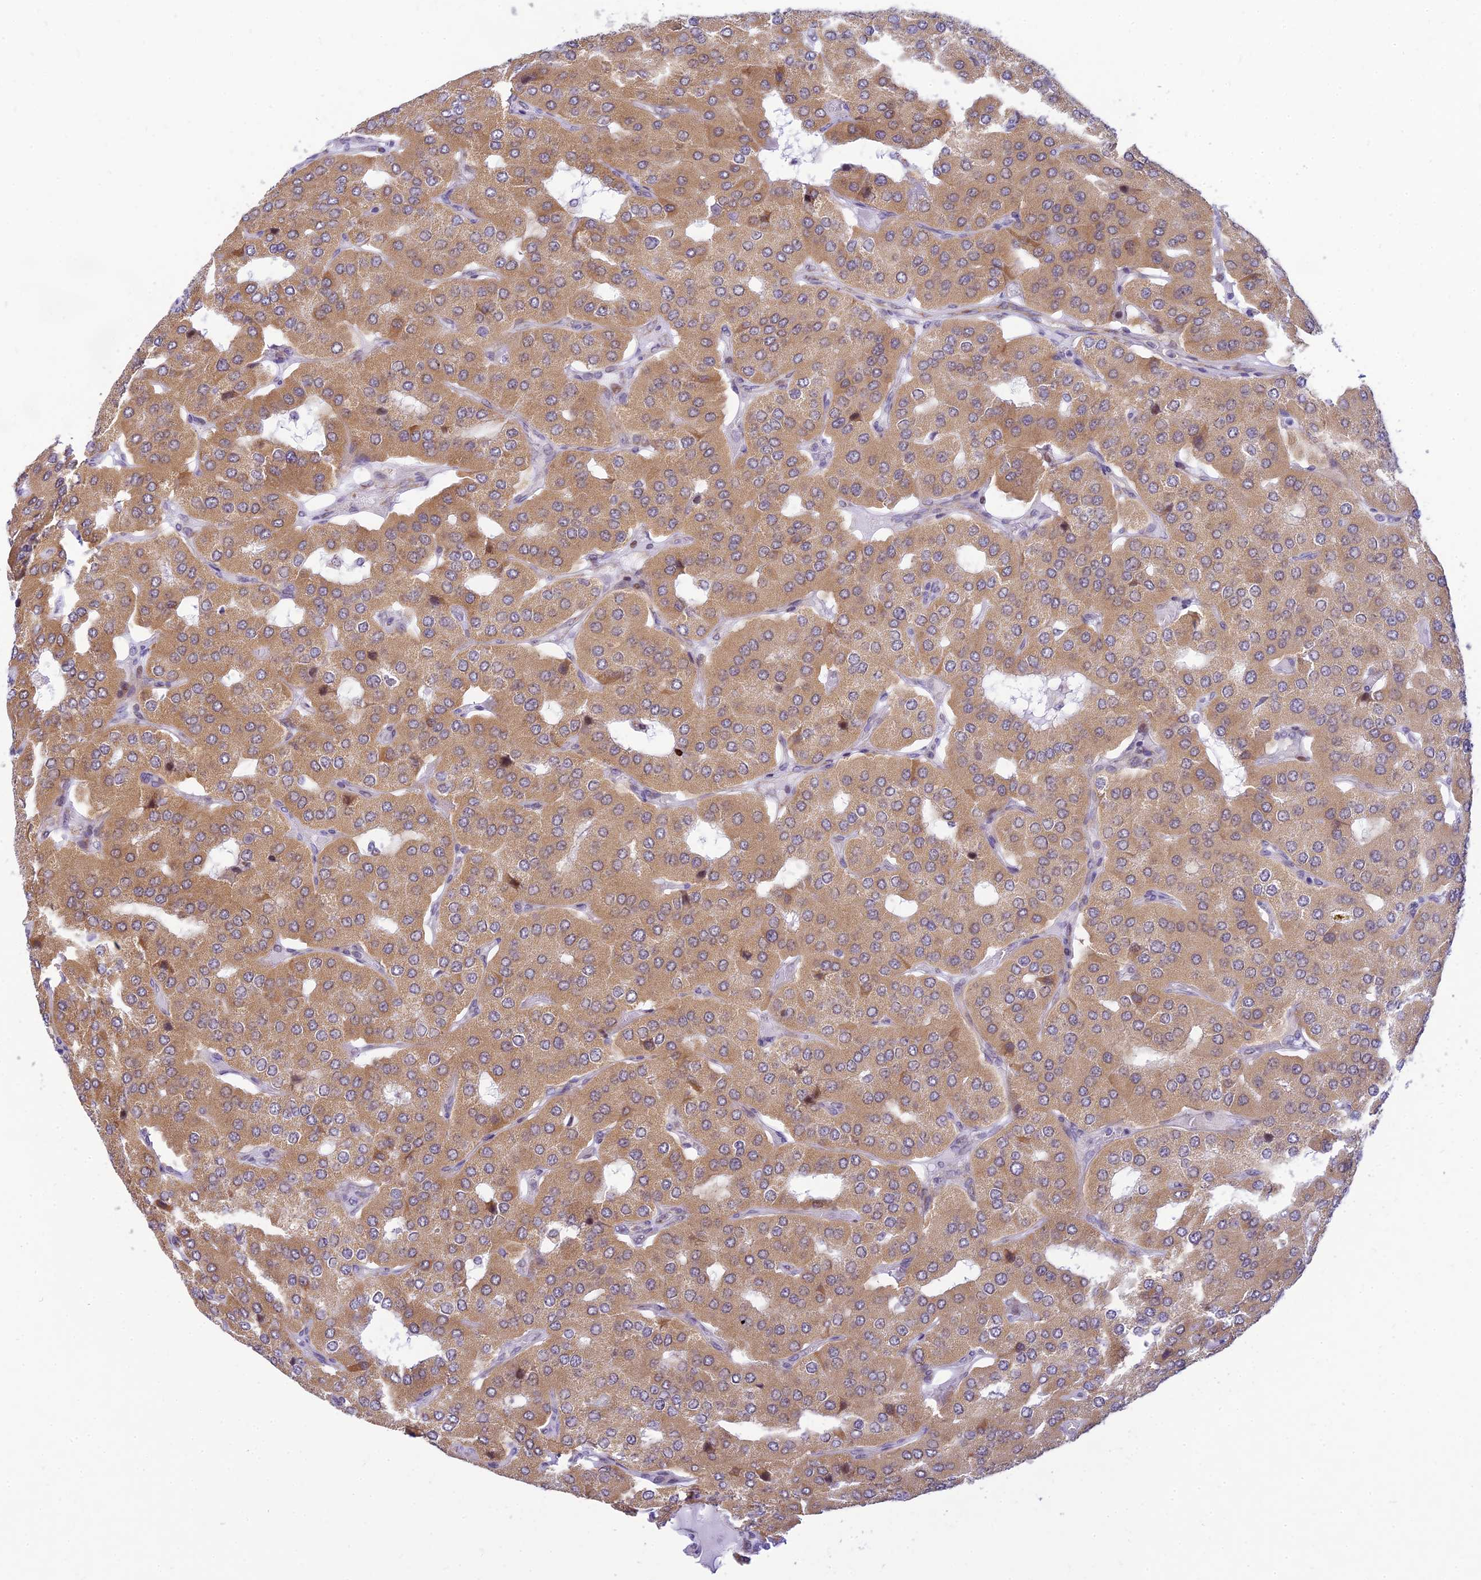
{"staining": {"intensity": "moderate", "quantity": ">75%", "location": "cytoplasmic/membranous"}, "tissue": "parathyroid gland", "cell_type": "Glandular cells", "image_type": "normal", "snomed": [{"axis": "morphology", "description": "Normal tissue, NOS"}, {"axis": "morphology", "description": "Adenoma, NOS"}, {"axis": "topography", "description": "Parathyroid gland"}], "caption": "IHC histopathology image of normal parathyroid gland: human parathyroid gland stained using immunohistochemistry (IHC) exhibits medium levels of moderate protein expression localized specifically in the cytoplasmic/membranous of glandular cells, appearing as a cytoplasmic/membranous brown color.", "gene": "HOOK2", "patient": {"sex": "female", "age": 86}}